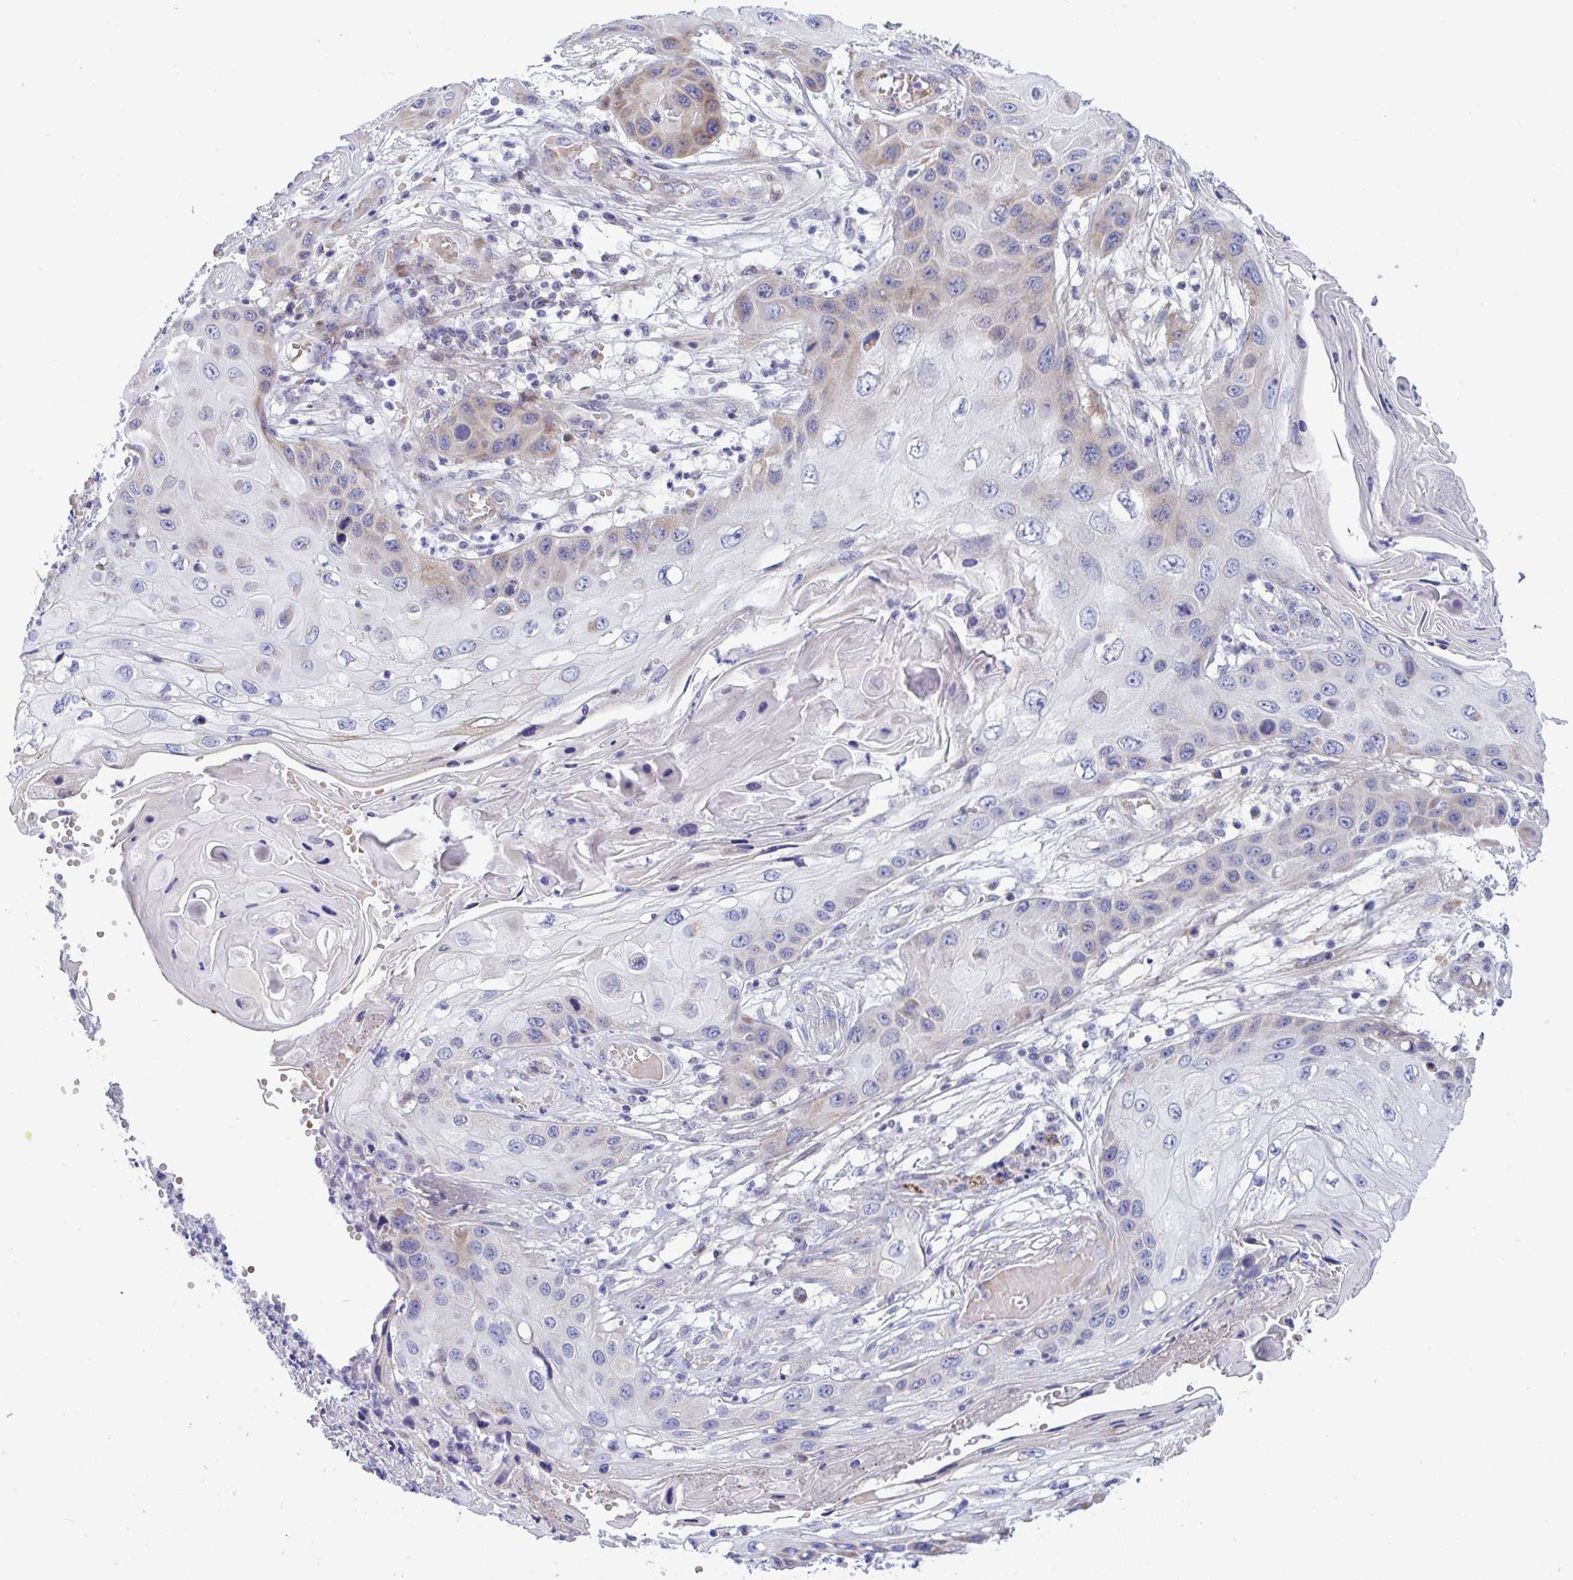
{"staining": {"intensity": "weak", "quantity": "<25%", "location": "cytoplasmic/membranous"}, "tissue": "skin cancer", "cell_type": "Tumor cells", "image_type": "cancer", "snomed": [{"axis": "morphology", "description": "Squamous cell carcinoma, NOS"}, {"axis": "topography", "description": "Skin"}, {"axis": "topography", "description": "Vulva"}], "caption": "Immunohistochemistry (IHC) photomicrograph of neoplastic tissue: squamous cell carcinoma (skin) stained with DAB (3,3'-diaminobenzidine) demonstrates no significant protein positivity in tumor cells.", "gene": "NTN1", "patient": {"sex": "female", "age": 44}}